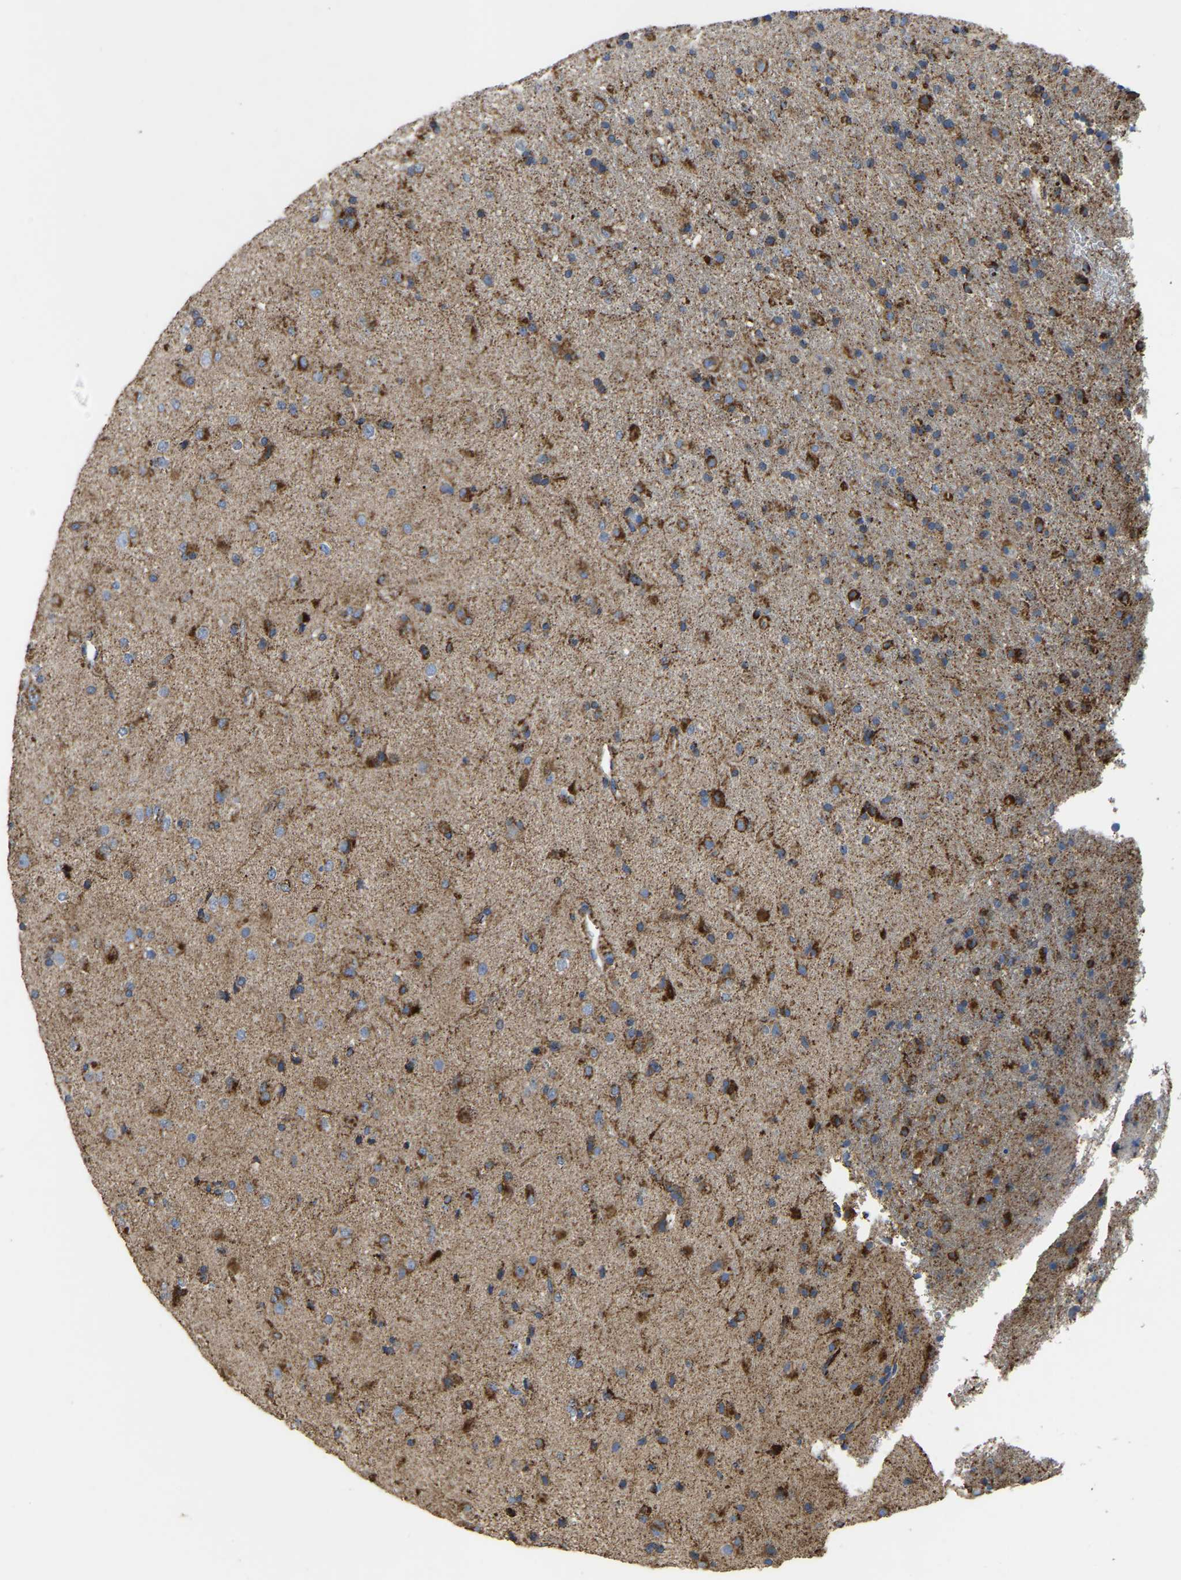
{"staining": {"intensity": "strong", "quantity": "25%-75%", "location": "cytoplasmic/membranous"}, "tissue": "glioma", "cell_type": "Tumor cells", "image_type": "cancer", "snomed": [{"axis": "morphology", "description": "Glioma, malignant, Low grade"}, {"axis": "topography", "description": "Brain"}], "caption": "This is a photomicrograph of immunohistochemistry (IHC) staining of glioma, which shows strong staining in the cytoplasmic/membranous of tumor cells.", "gene": "ETFA", "patient": {"sex": "male", "age": 65}}